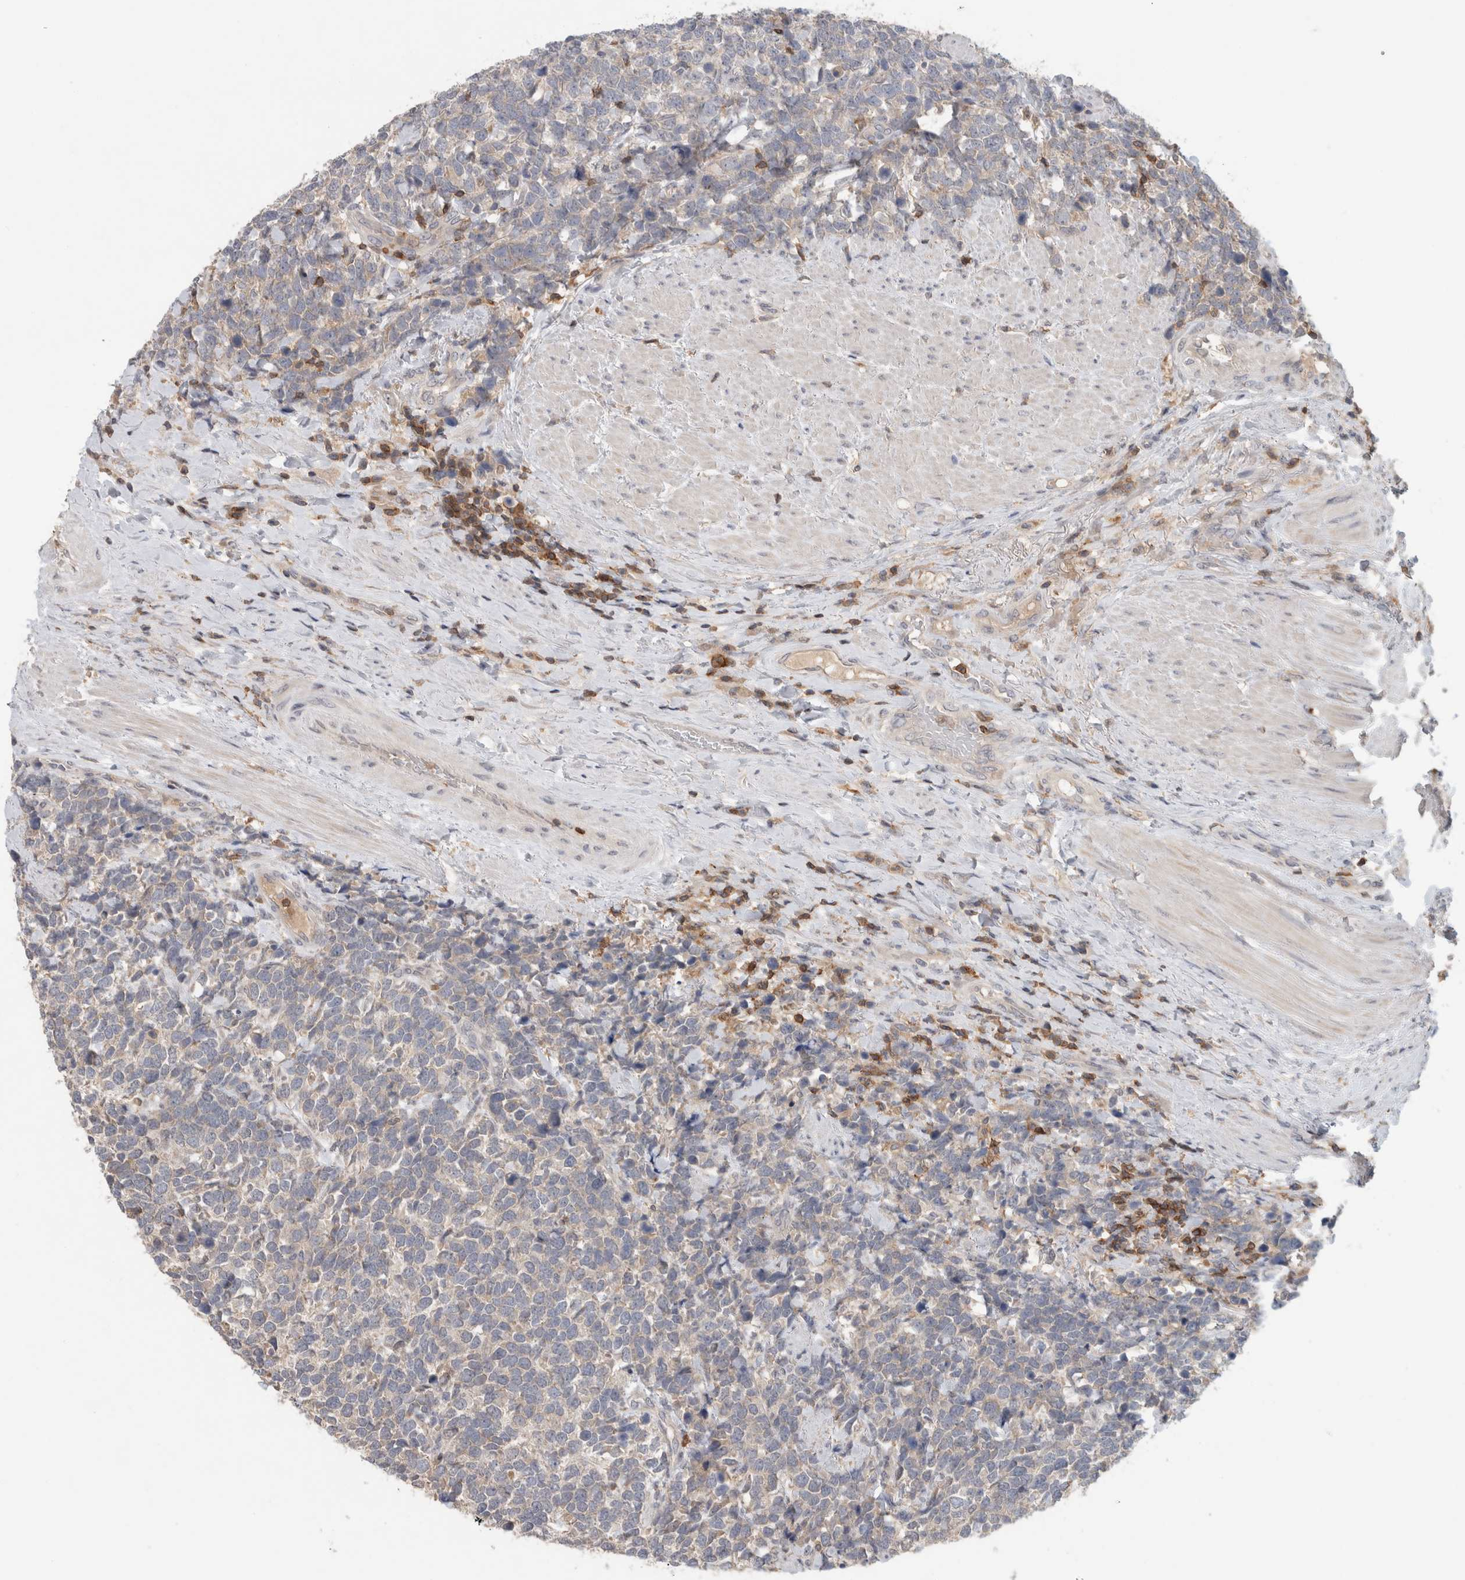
{"staining": {"intensity": "weak", "quantity": "<25%", "location": "cytoplasmic/membranous"}, "tissue": "urothelial cancer", "cell_type": "Tumor cells", "image_type": "cancer", "snomed": [{"axis": "morphology", "description": "Urothelial carcinoma, High grade"}, {"axis": "topography", "description": "Urinary bladder"}], "caption": "High-grade urothelial carcinoma was stained to show a protein in brown. There is no significant expression in tumor cells.", "gene": "GFRA2", "patient": {"sex": "female", "age": 82}}